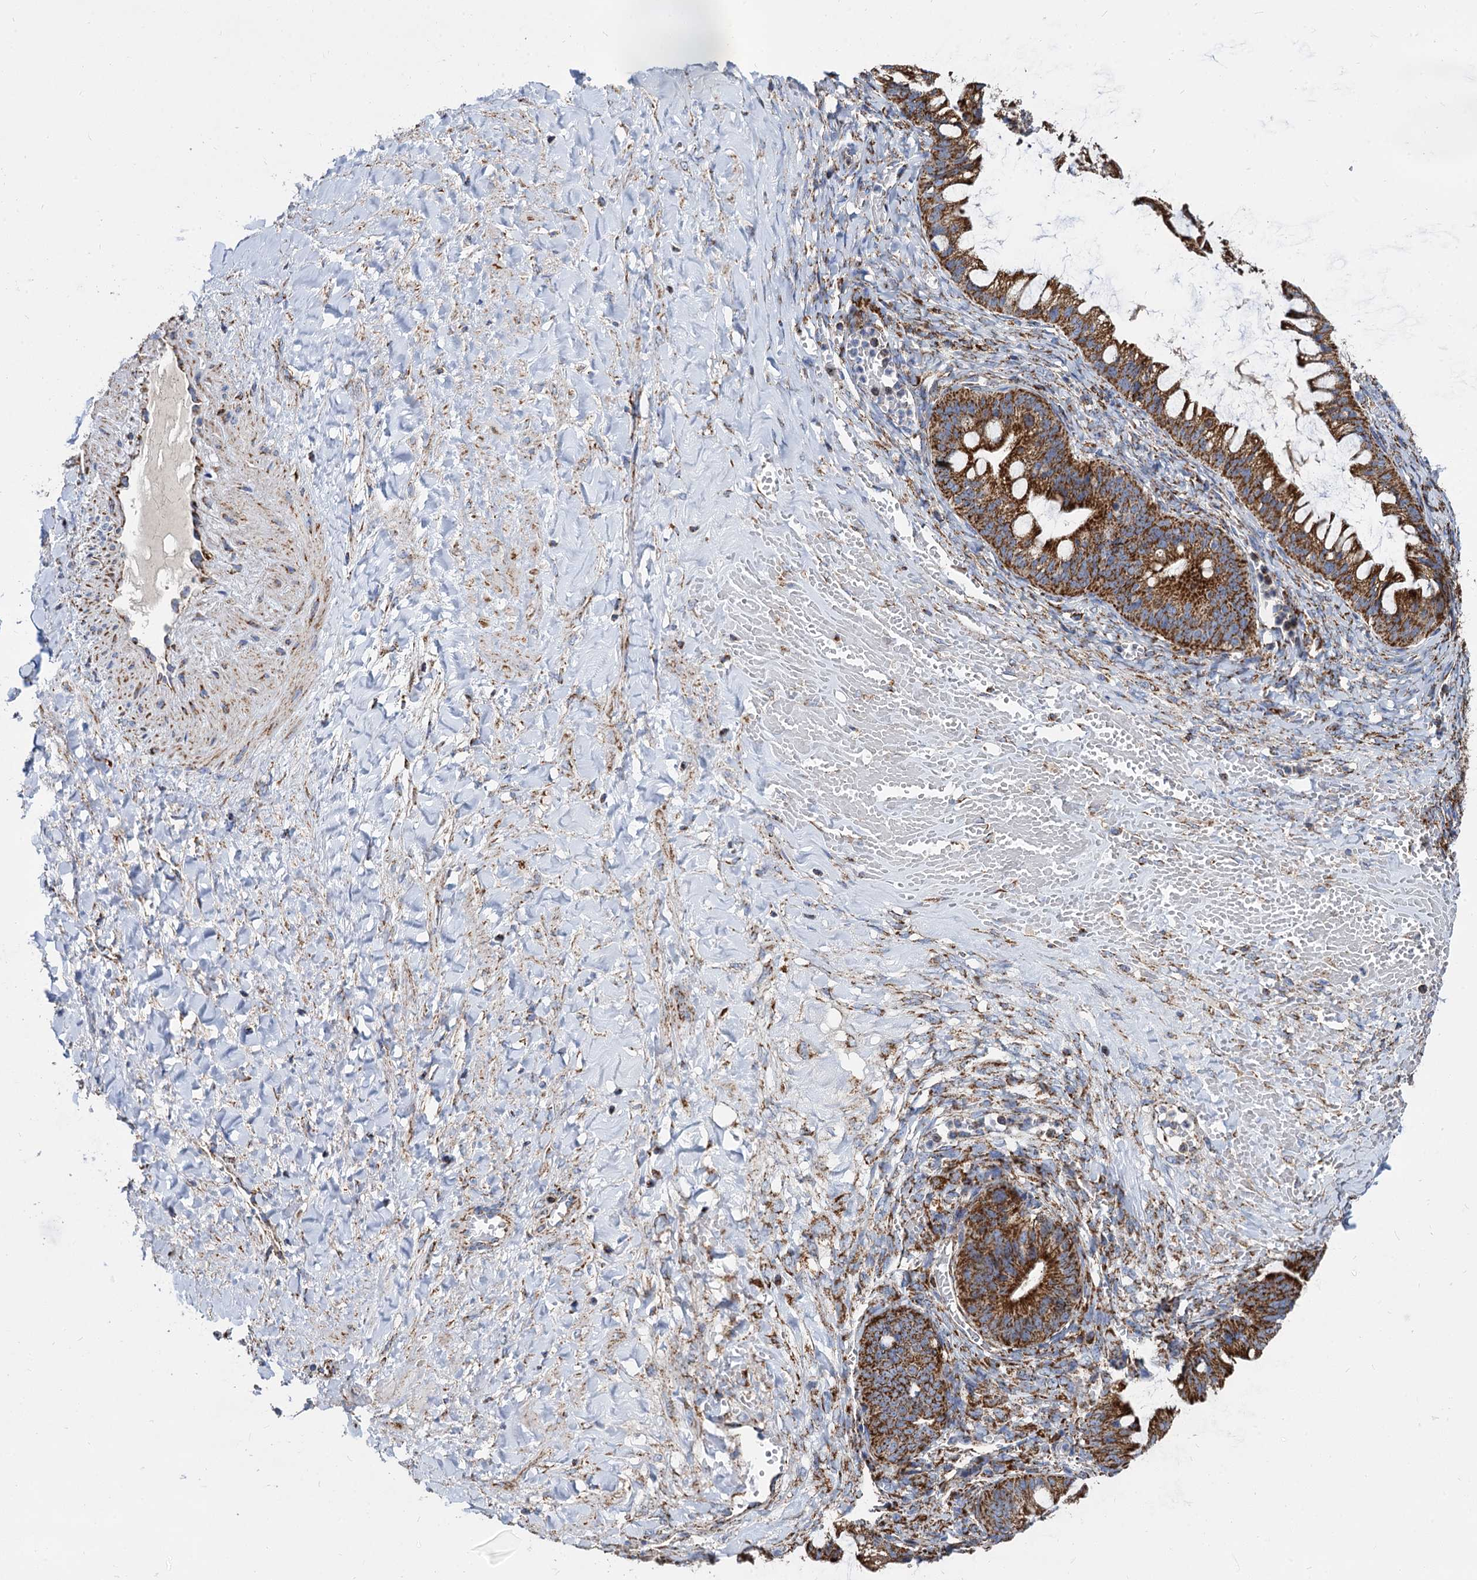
{"staining": {"intensity": "strong", "quantity": ">75%", "location": "cytoplasmic/membranous"}, "tissue": "ovarian cancer", "cell_type": "Tumor cells", "image_type": "cancer", "snomed": [{"axis": "morphology", "description": "Cystadenocarcinoma, mucinous, NOS"}, {"axis": "topography", "description": "Ovary"}], "caption": "Ovarian cancer tissue exhibits strong cytoplasmic/membranous expression in approximately >75% of tumor cells", "gene": "TIMM10", "patient": {"sex": "female", "age": 73}}